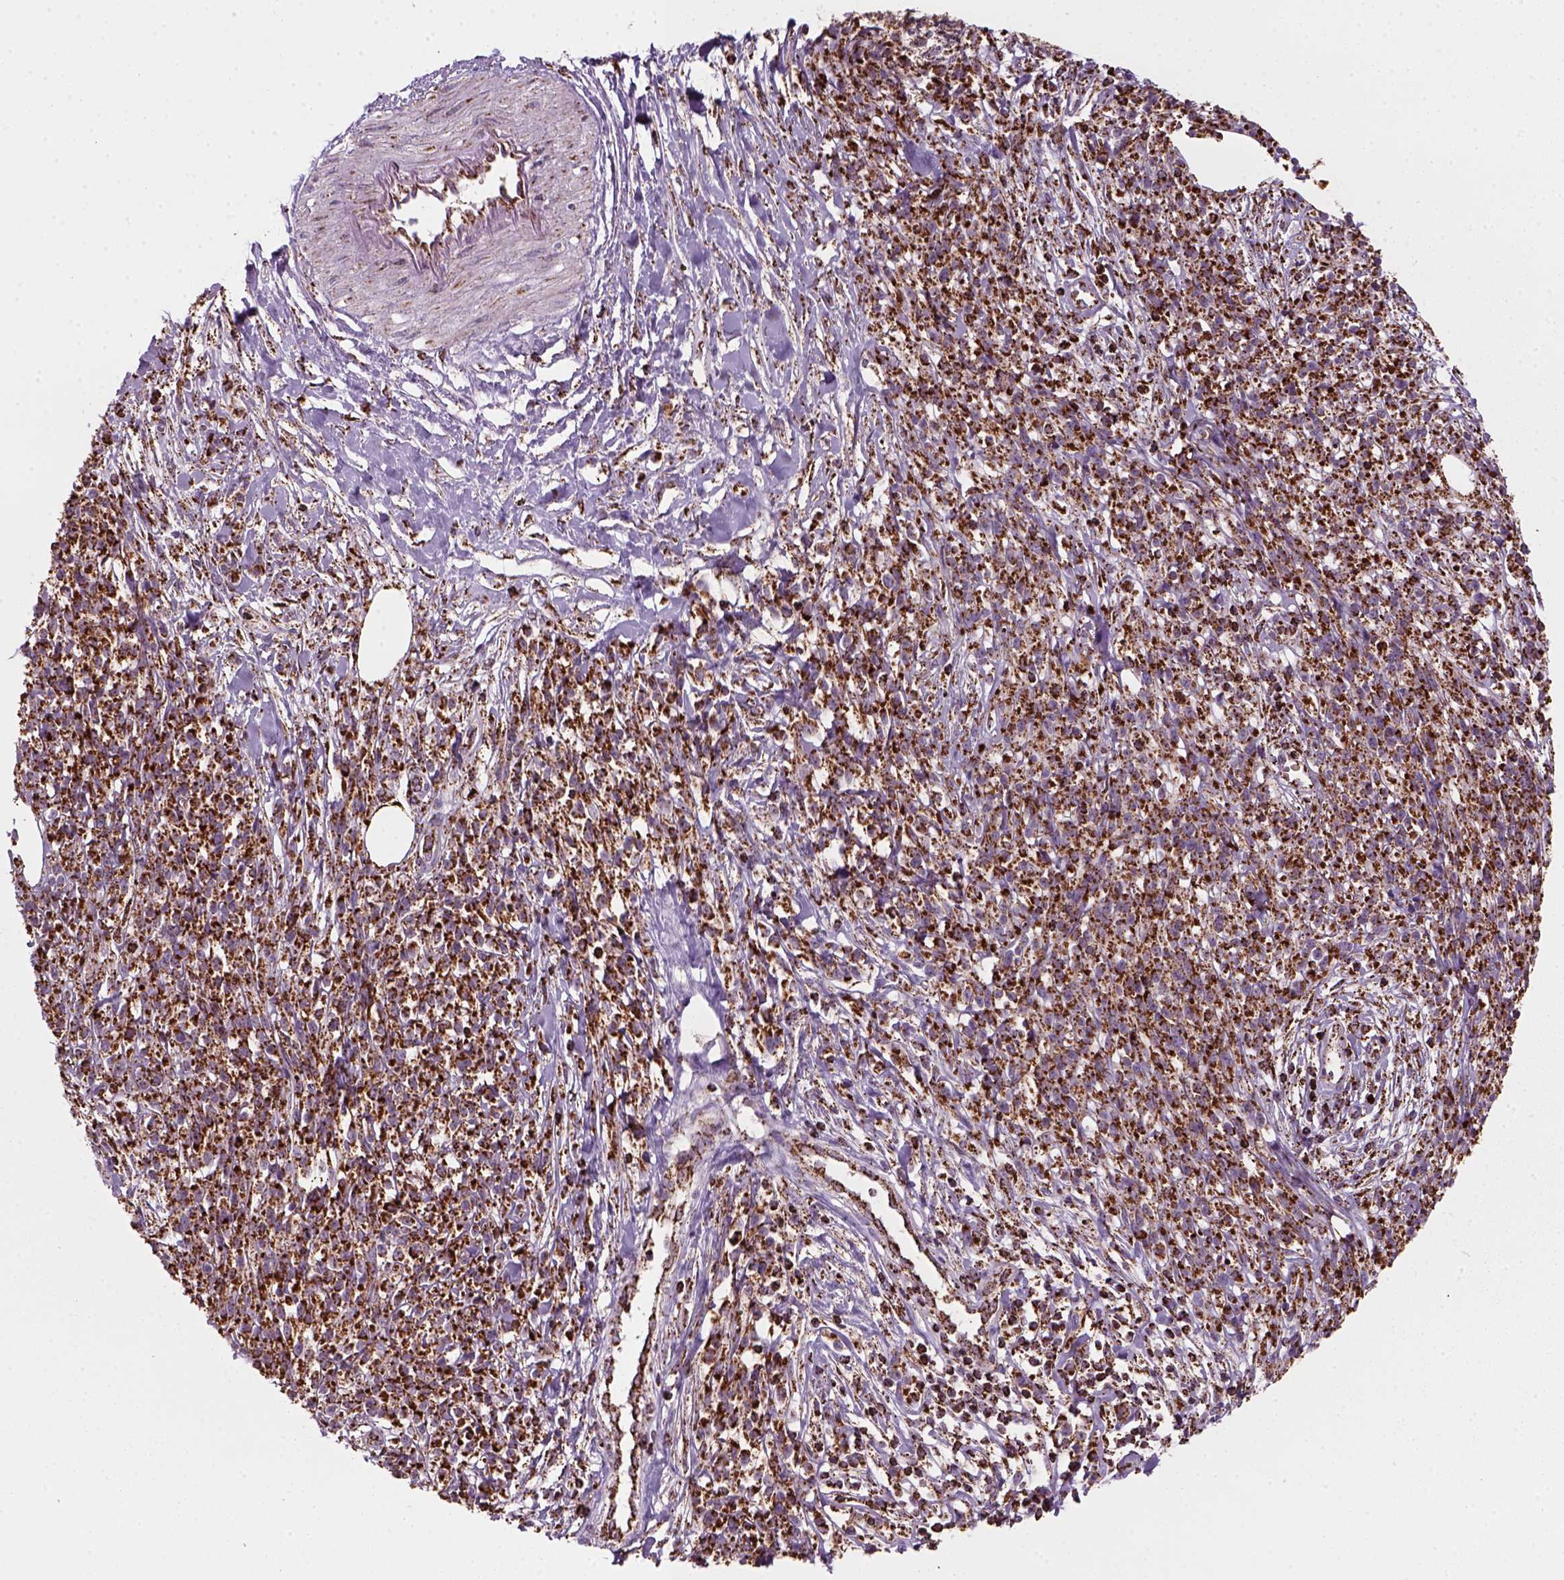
{"staining": {"intensity": "strong", "quantity": ">75%", "location": "cytoplasmic/membranous"}, "tissue": "melanoma", "cell_type": "Tumor cells", "image_type": "cancer", "snomed": [{"axis": "morphology", "description": "Malignant melanoma, NOS"}, {"axis": "topography", "description": "Skin"}, {"axis": "topography", "description": "Skin of trunk"}], "caption": "This micrograph shows malignant melanoma stained with immunohistochemistry (IHC) to label a protein in brown. The cytoplasmic/membranous of tumor cells show strong positivity for the protein. Nuclei are counter-stained blue.", "gene": "NUDT16L1", "patient": {"sex": "male", "age": 74}}